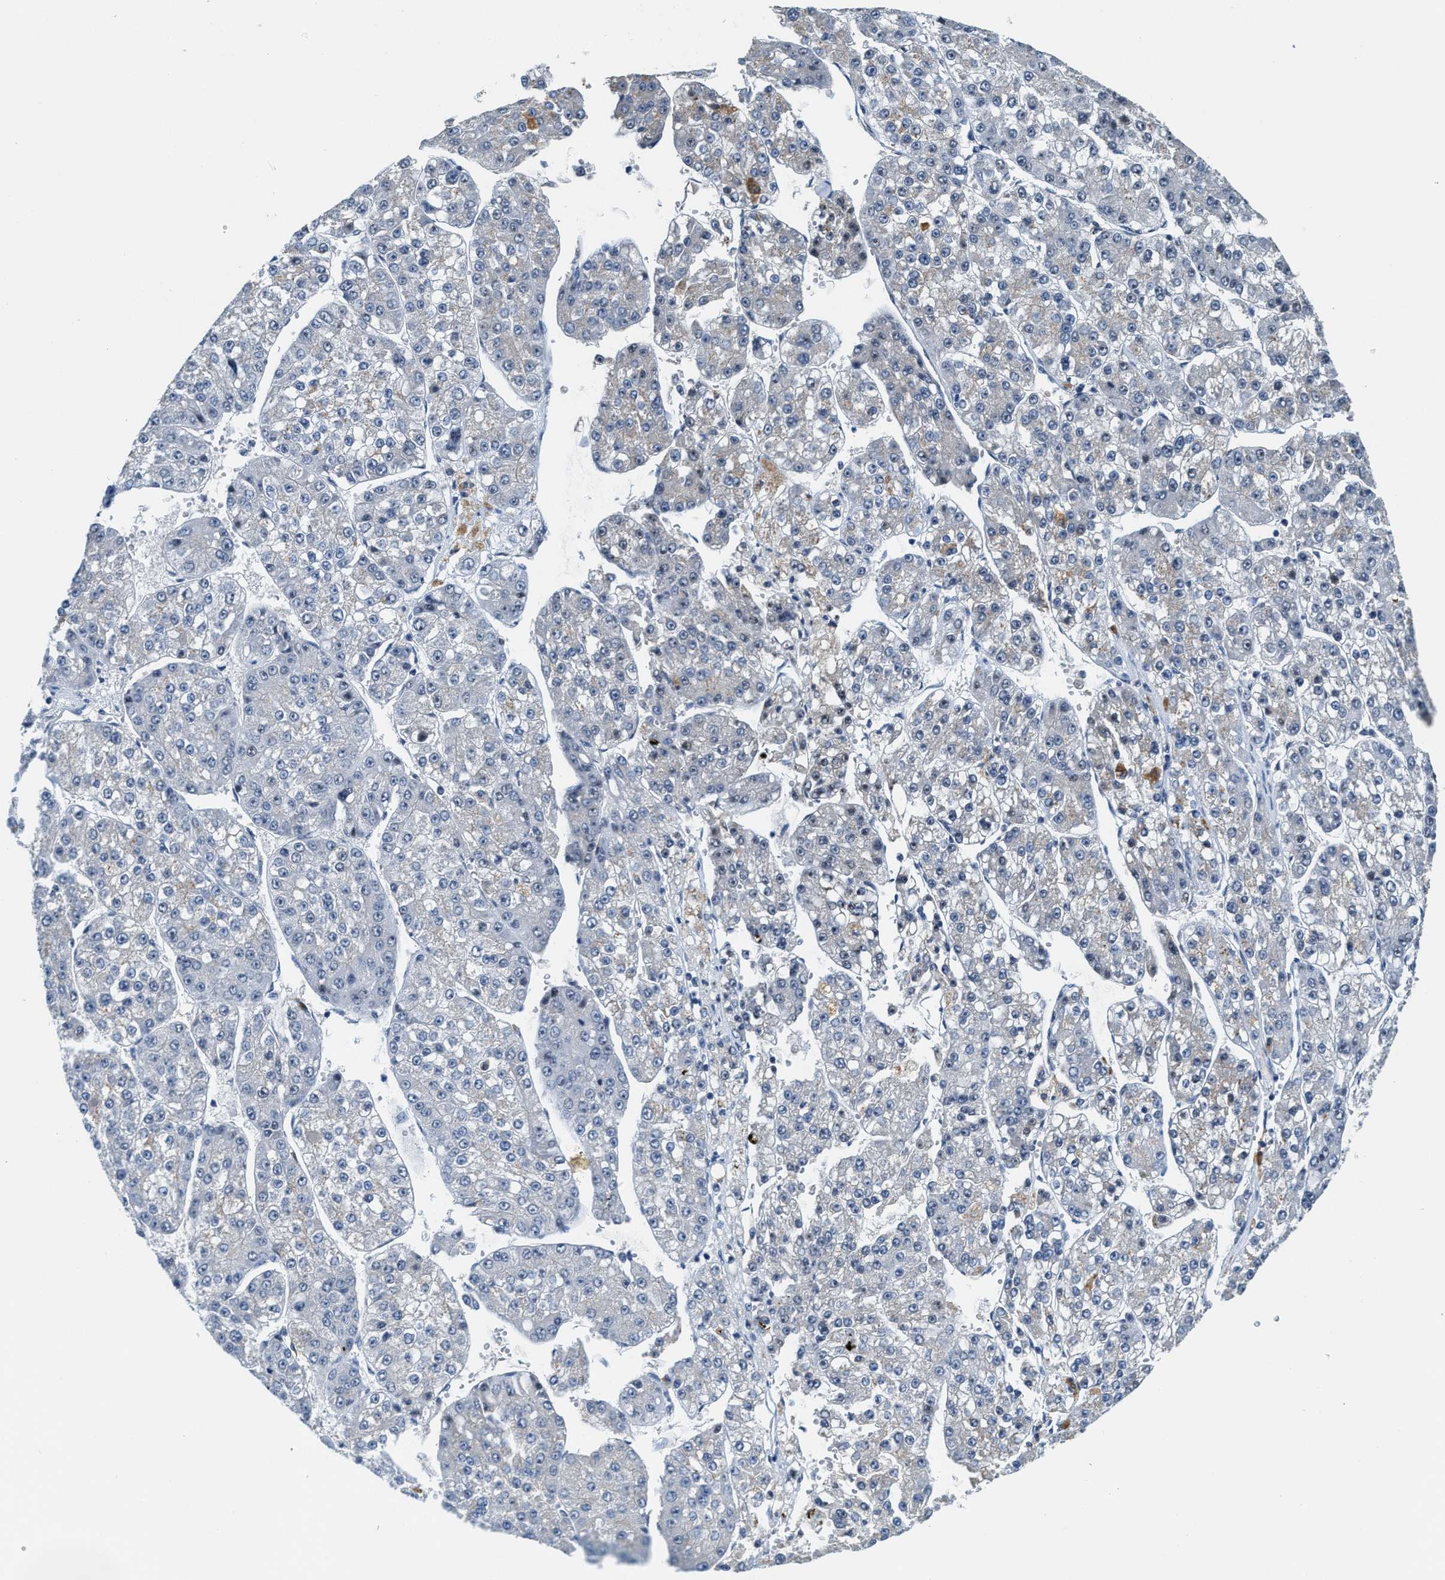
{"staining": {"intensity": "negative", "quantity": "none", "location": "none"}, "tissue": "liver cancer", "cell_type": "Tumor cells", "image_type": "cancer", "snomed": [{"axis": "morphology", "description": "Carcinoma, Hepatocellular, NOS"}, {"axis": "topography", "description": "Liver"}], "caption": "The micrograph demonstrates no significant positivity in tumor cells of hepatocellular carcinoma (liver).", "gene": "ZNF783", "patient": {"sex": "female", "age": 73}}